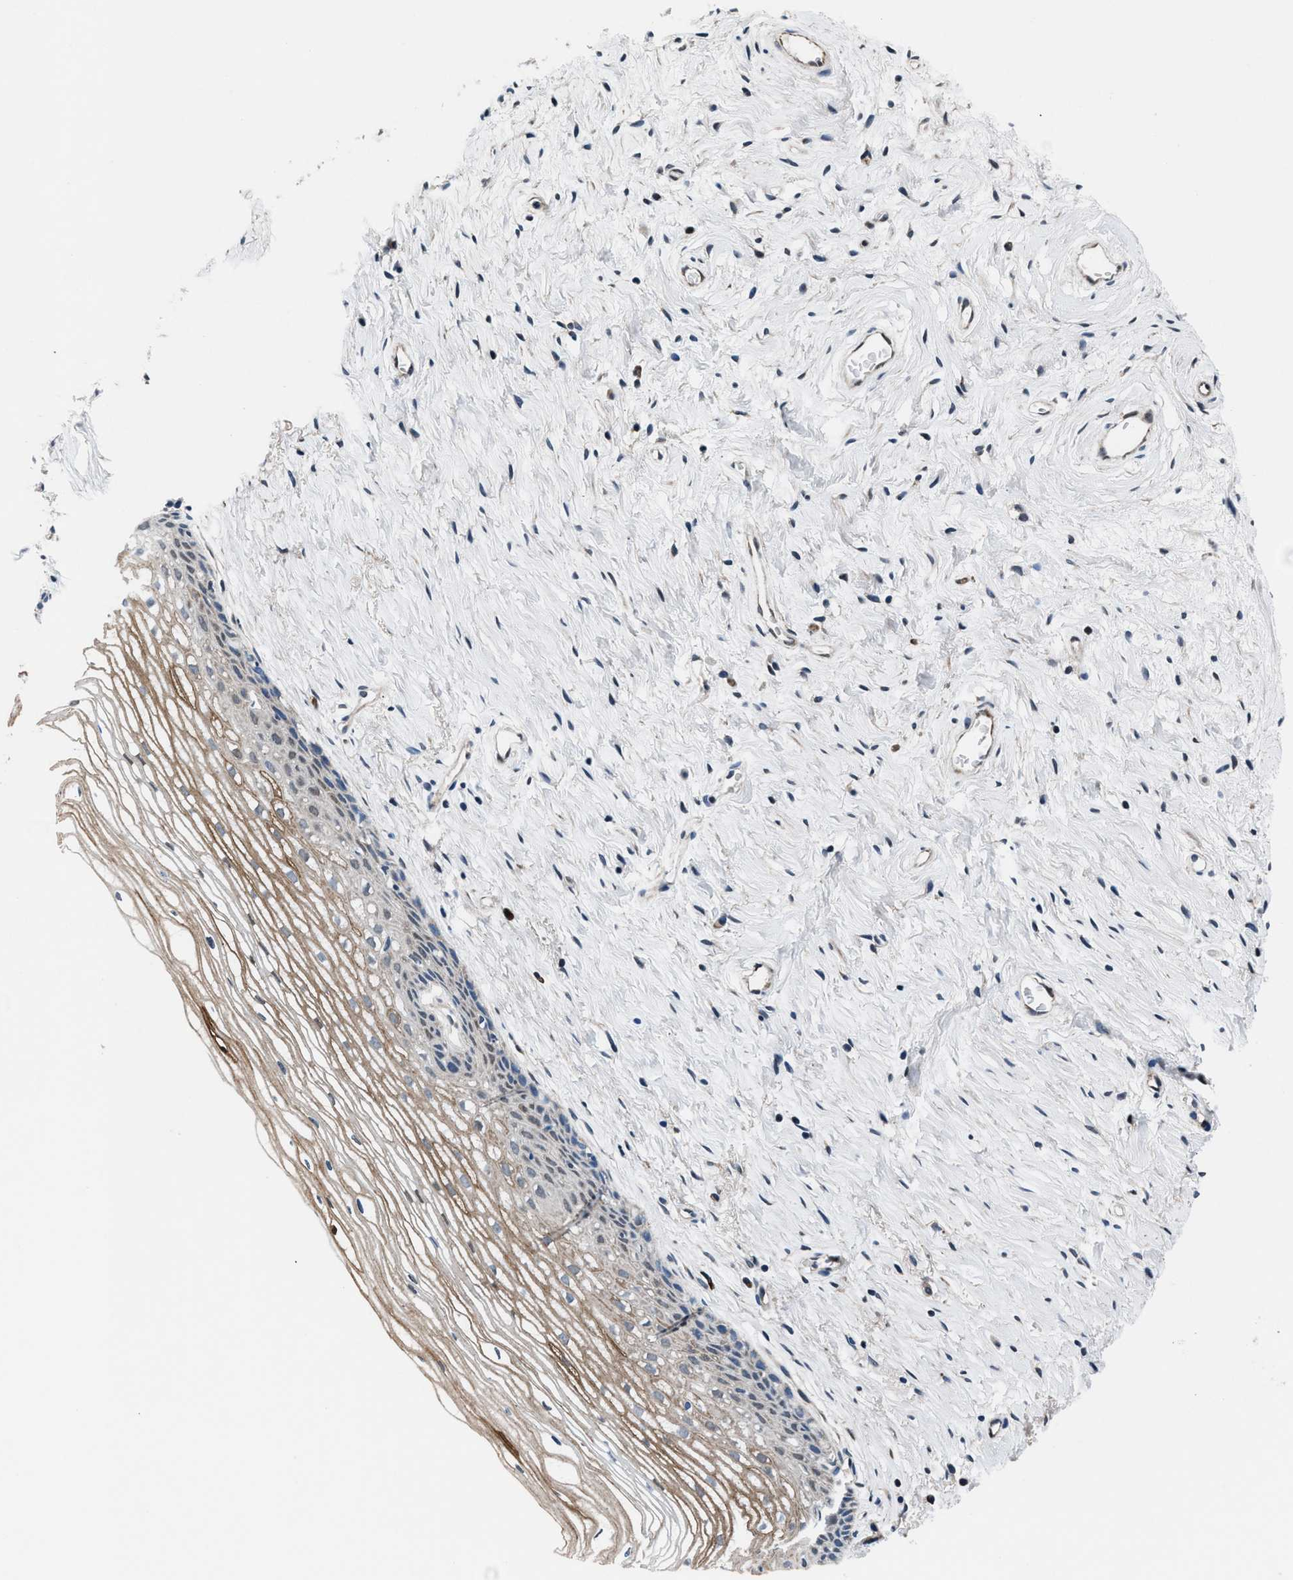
{"staining": {"intensity": "weak", "quantity": "<25%", "location": "cytoplasmic/membranous"}, "tissue": "cervix", "cell_type": "Glandular cells", "image_type": "normal", "snomed": [{"axis": "morphology", "description": "Normal tissue, NOS"}, {"axis": "topography", "description": "Cervix"}], "caption": "Cervix was stained to show a protein in brown. There is no significant positivity in glandular cells. (Brightfield microscopy of DAB immunohistochemistry (IHC) at high magnification).", "gene": "PRPSAP2", "patient": {"sex": "female", "age": 77}}